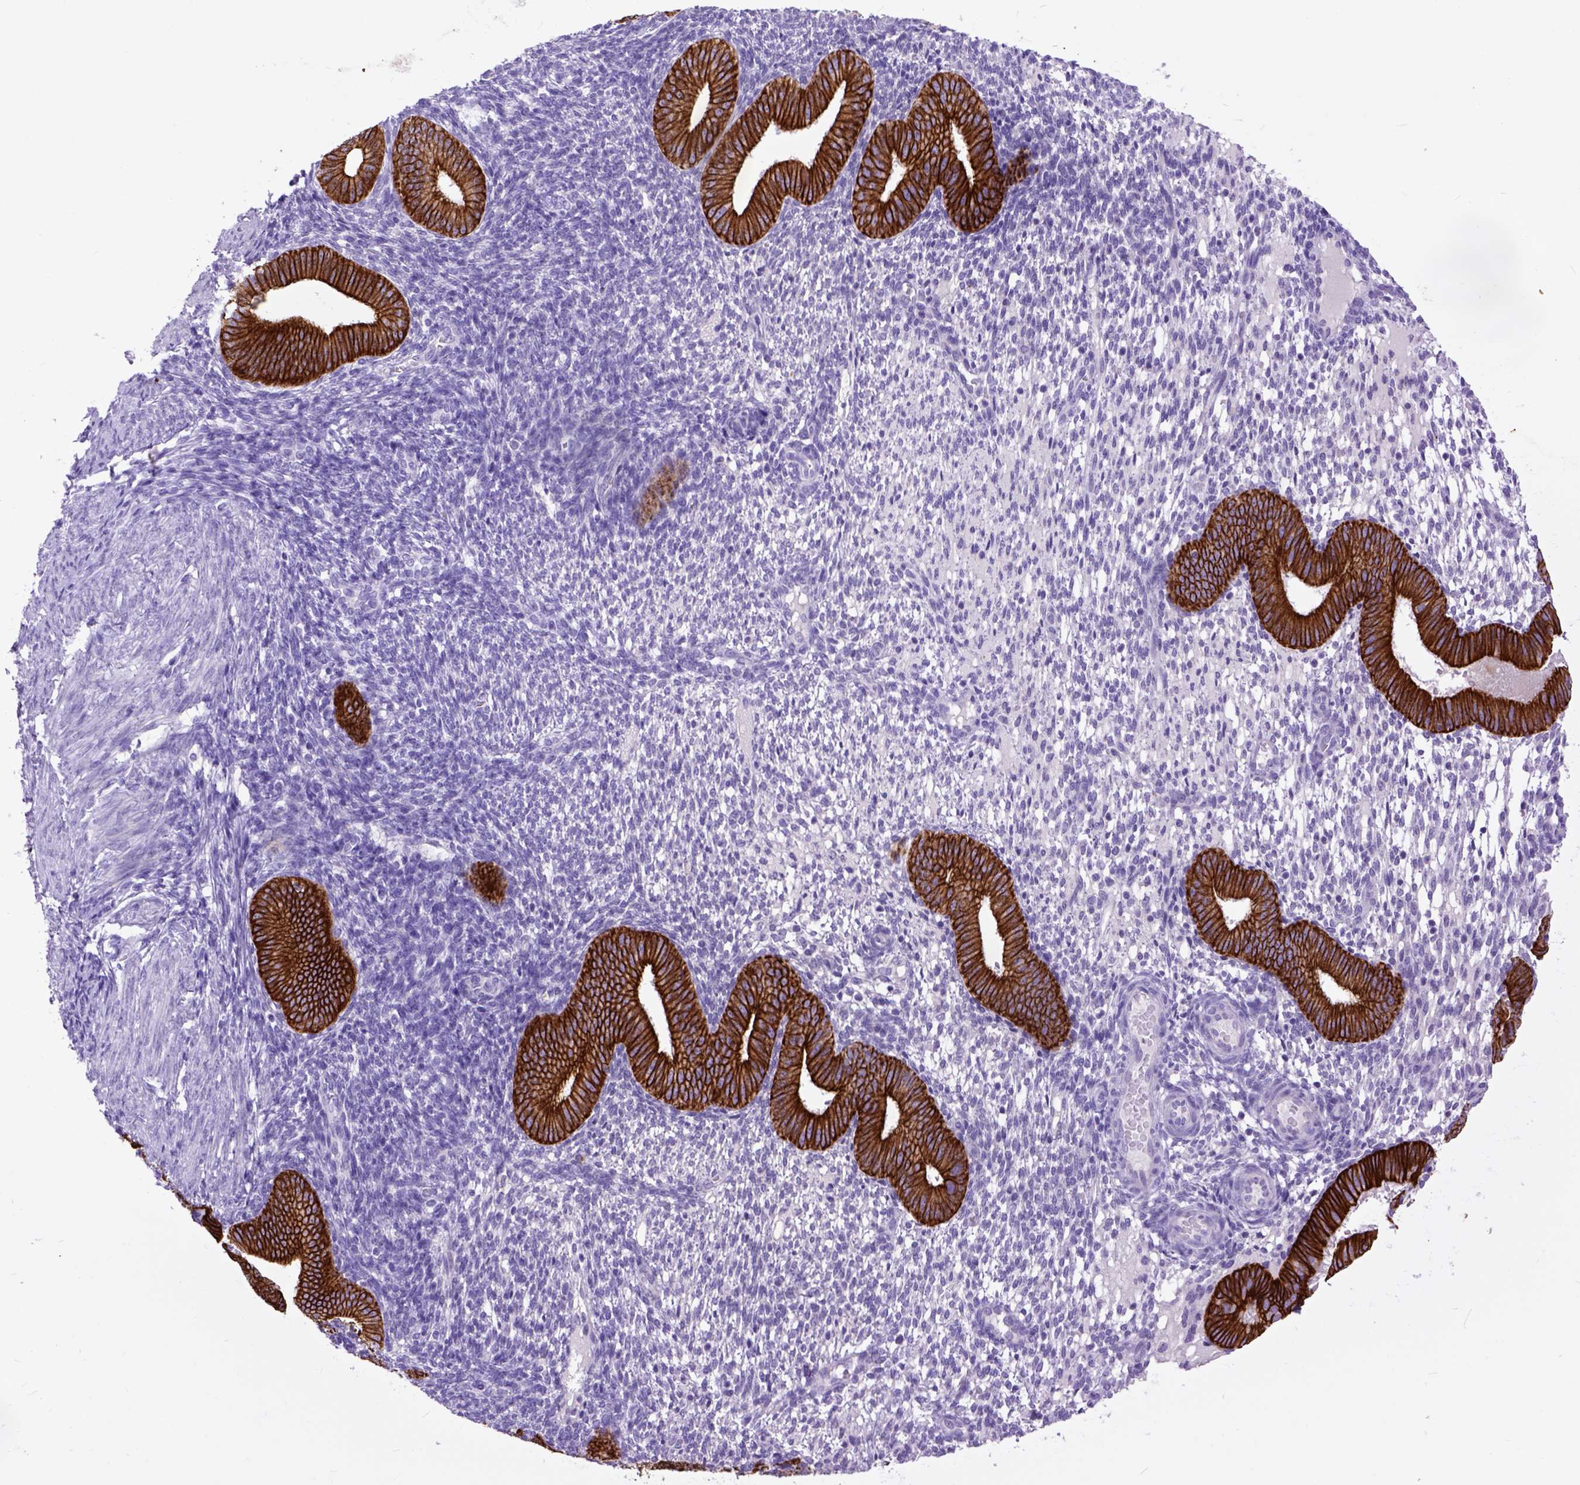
{"staining": {"intensity": "negative", "quantity": "none", "location": "none"}, "tissue": "endometrium", "cell_type": "Cells in endometrial stroma", "image_type": "normal", "snomed": [{"axis": "morphology", "description": "Normal tissue, NOS"}, {"axis": "topography", "description": "Endometrium"}], "caption": "This is an immunohistochemistry (IHC) image of normal human endometrium. There is no positivity in cells in endometrial stroma.", "gene": "RAB25", "patient": {"sex": "female", "age": 40}}